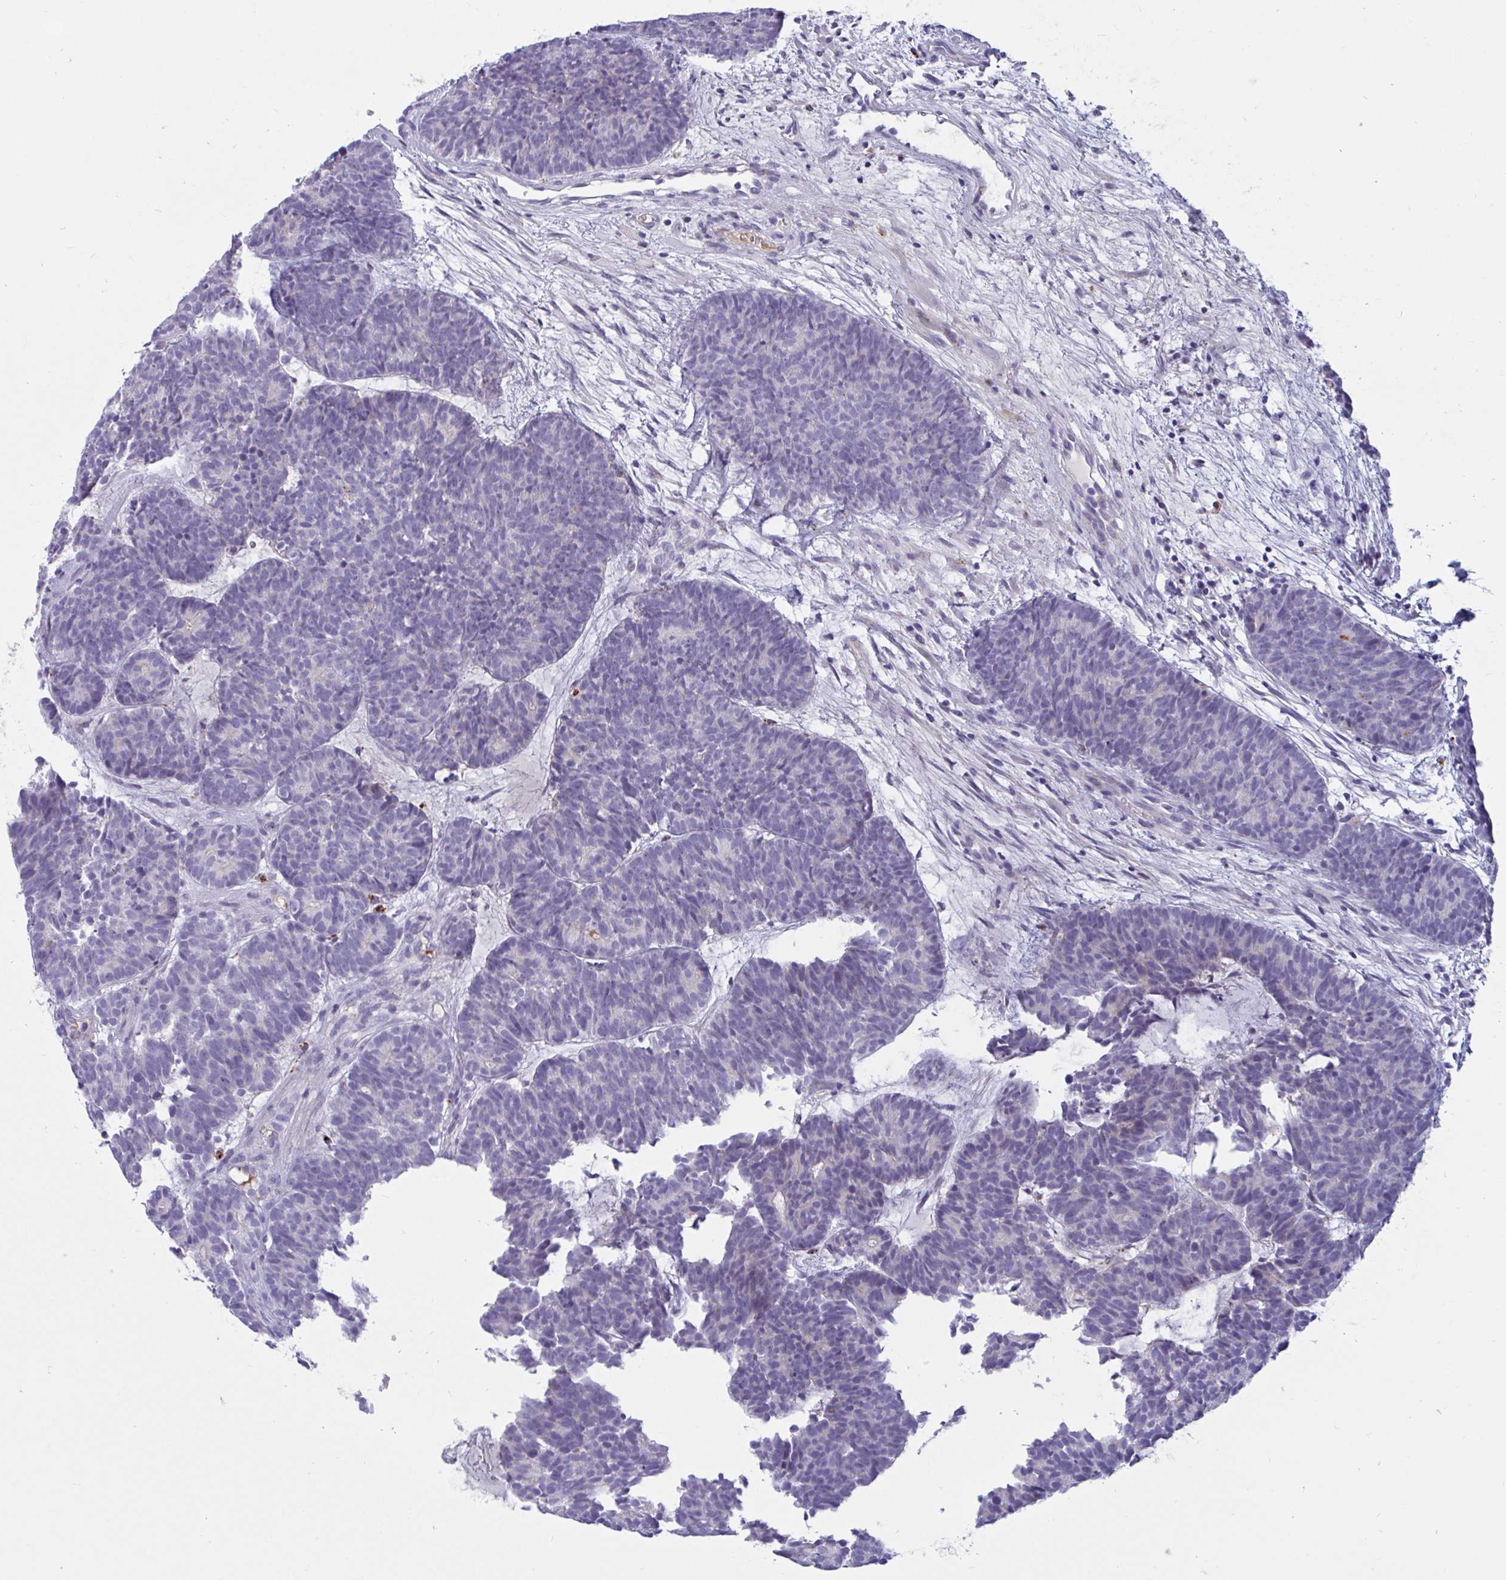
{"staining": {"intensity": "negative", "quantity": "none", "location": "none"}, "tissue": "head and neck cancer", "cell_type": "Tumor cells", "image_type": "cancer", "snomed": [{"axis": "morphology", "description": "Adenocarcinoma, NOS"}, {"axis": "topography", "description": "Head-Neck"}], "caption": "The image demonstrates no staining of tumor cells in adenocarcinoma (head and neck).", "gene": "FAM219B", "patient": {"sex": "female", "age": 81}}